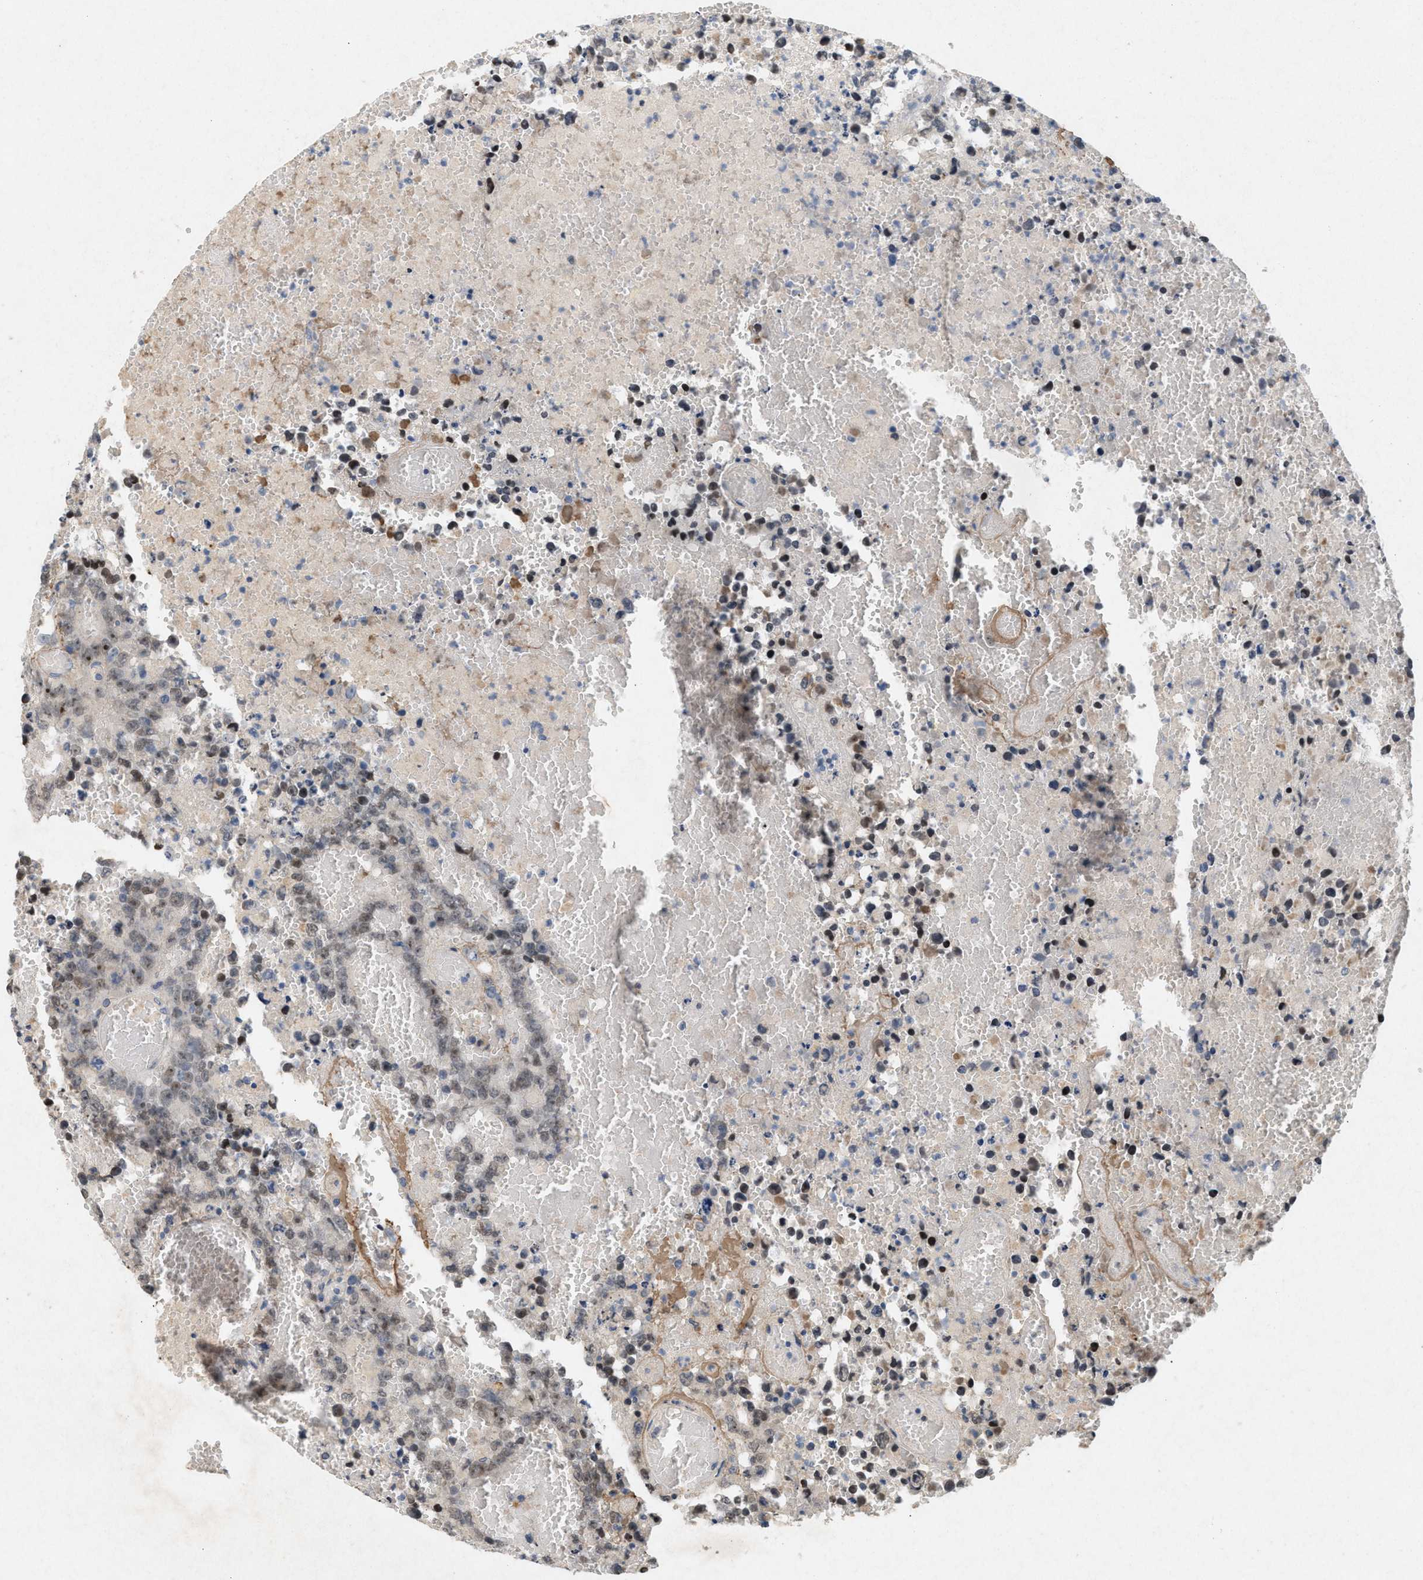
{"staining": {"intensity": "moderate", "quantity": ">75%", "location": "nuclear"}, "tissue": "testis cancer", "cell_type": "Tumor cells", "image_type": "cancer", "snomed": [{"axis": "morphology", "description": "Carcinoma, Embryonal, NOS"}, {"axis": "topography", "description": "Testis"}], "caption": "A medium amount of moderate nuclear positivity is identified in approximately >75% of tumor cells in testis cancer (embryonal carcinoma) tissue.", "gene": "DCAF7", "patient": {"sex": "male", "age": 25}}